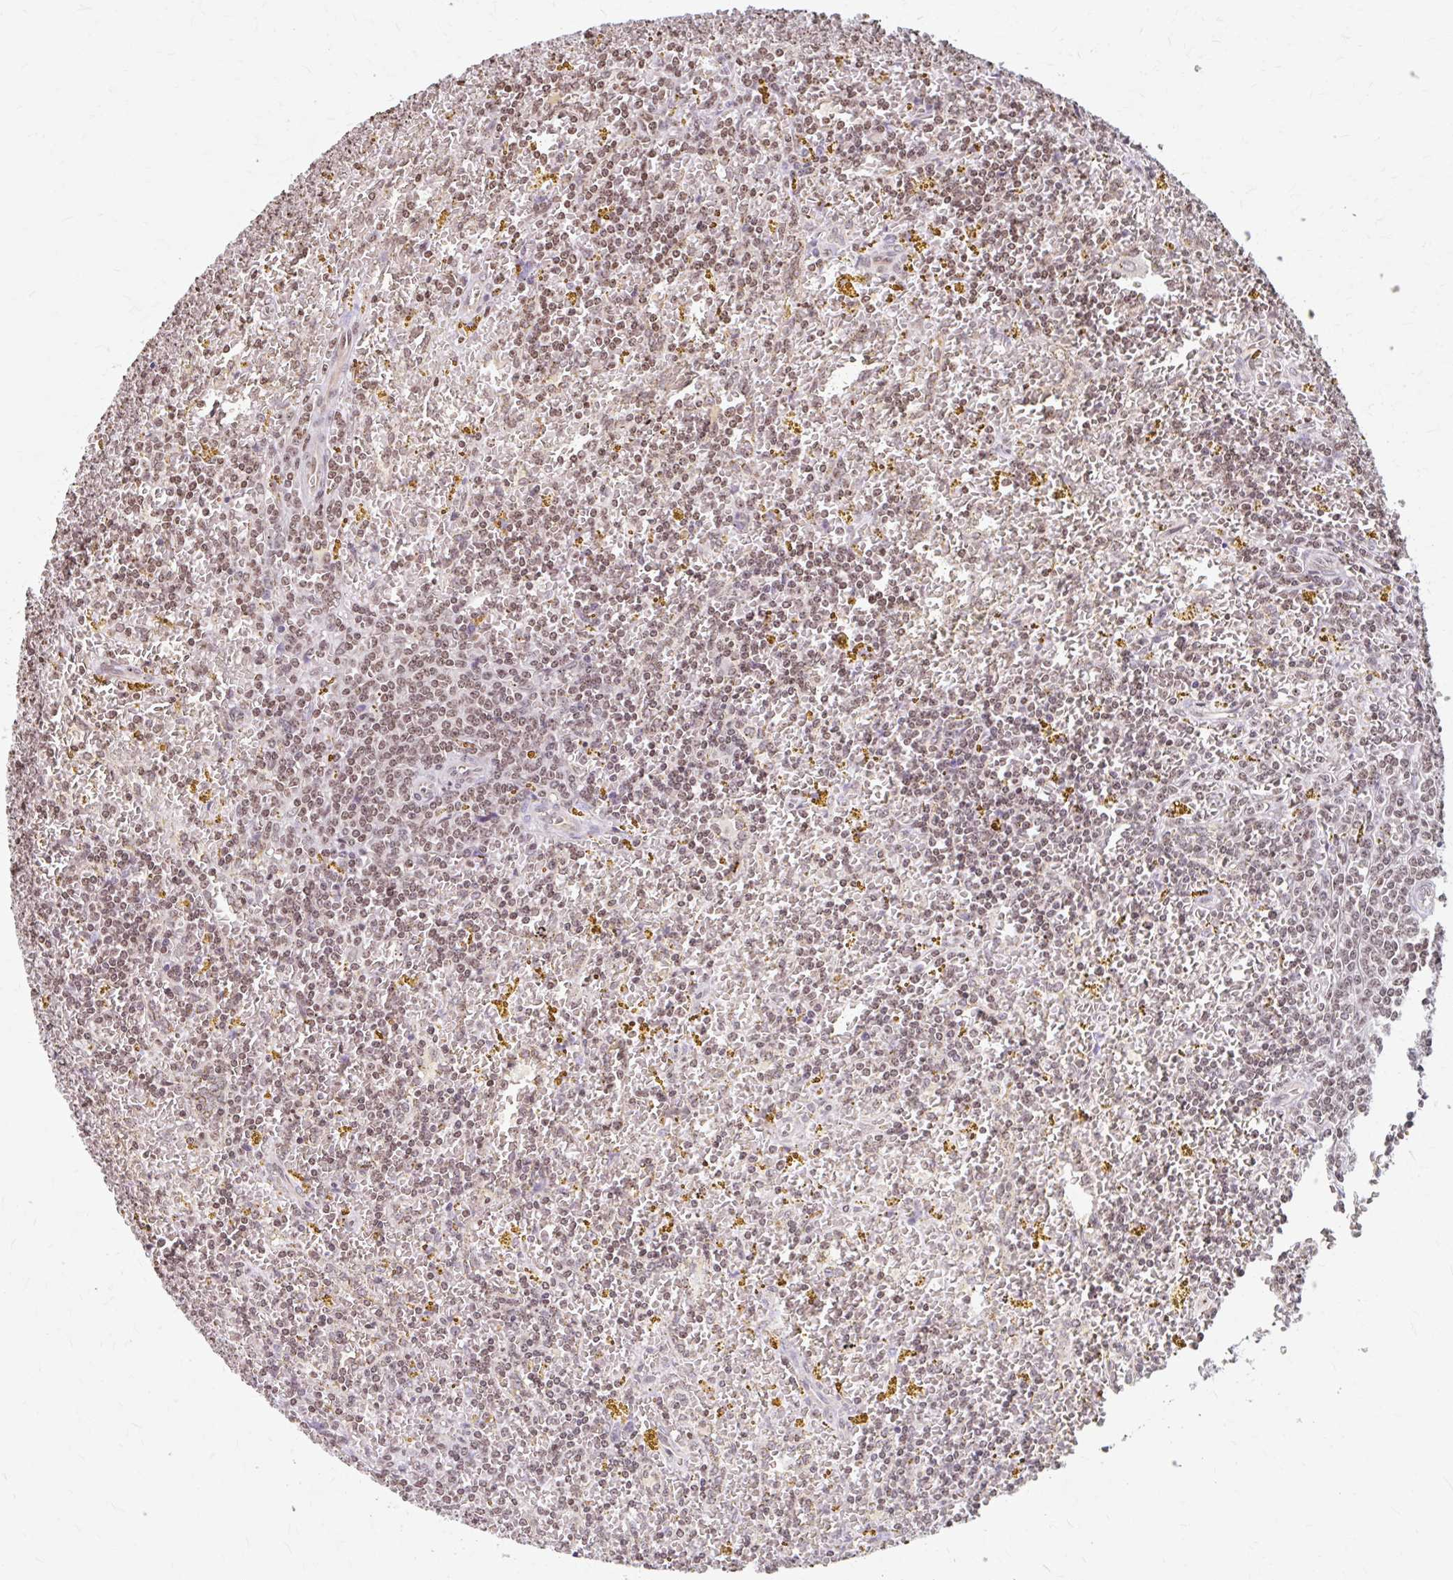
{"staining": {"intensity": "moderate", "quantity": ">75%", "location": "nuclear"}, "tissue": "lymphoma", "cell_type": "Tumor cells", "image_type": "cancer", "snomed": [{"axis": "morphology", "description": "Malignant lymphoma, non-Hodgkin's type, Low grade"}, {"axis": "topography", "description": "Spleen"}, {"axis": "topography", "description": "Lymph node"}], "caption": "This photomicrograph displays immunohistochemistry (IHC) staining of human low-grade malignant lymphoma, non-Hodgkin's type, with medium moderate nuclear expression in approximately >75% of tumor cells.", "gene": "ORC3", "patient": {"sex": "female", "age": 66}}